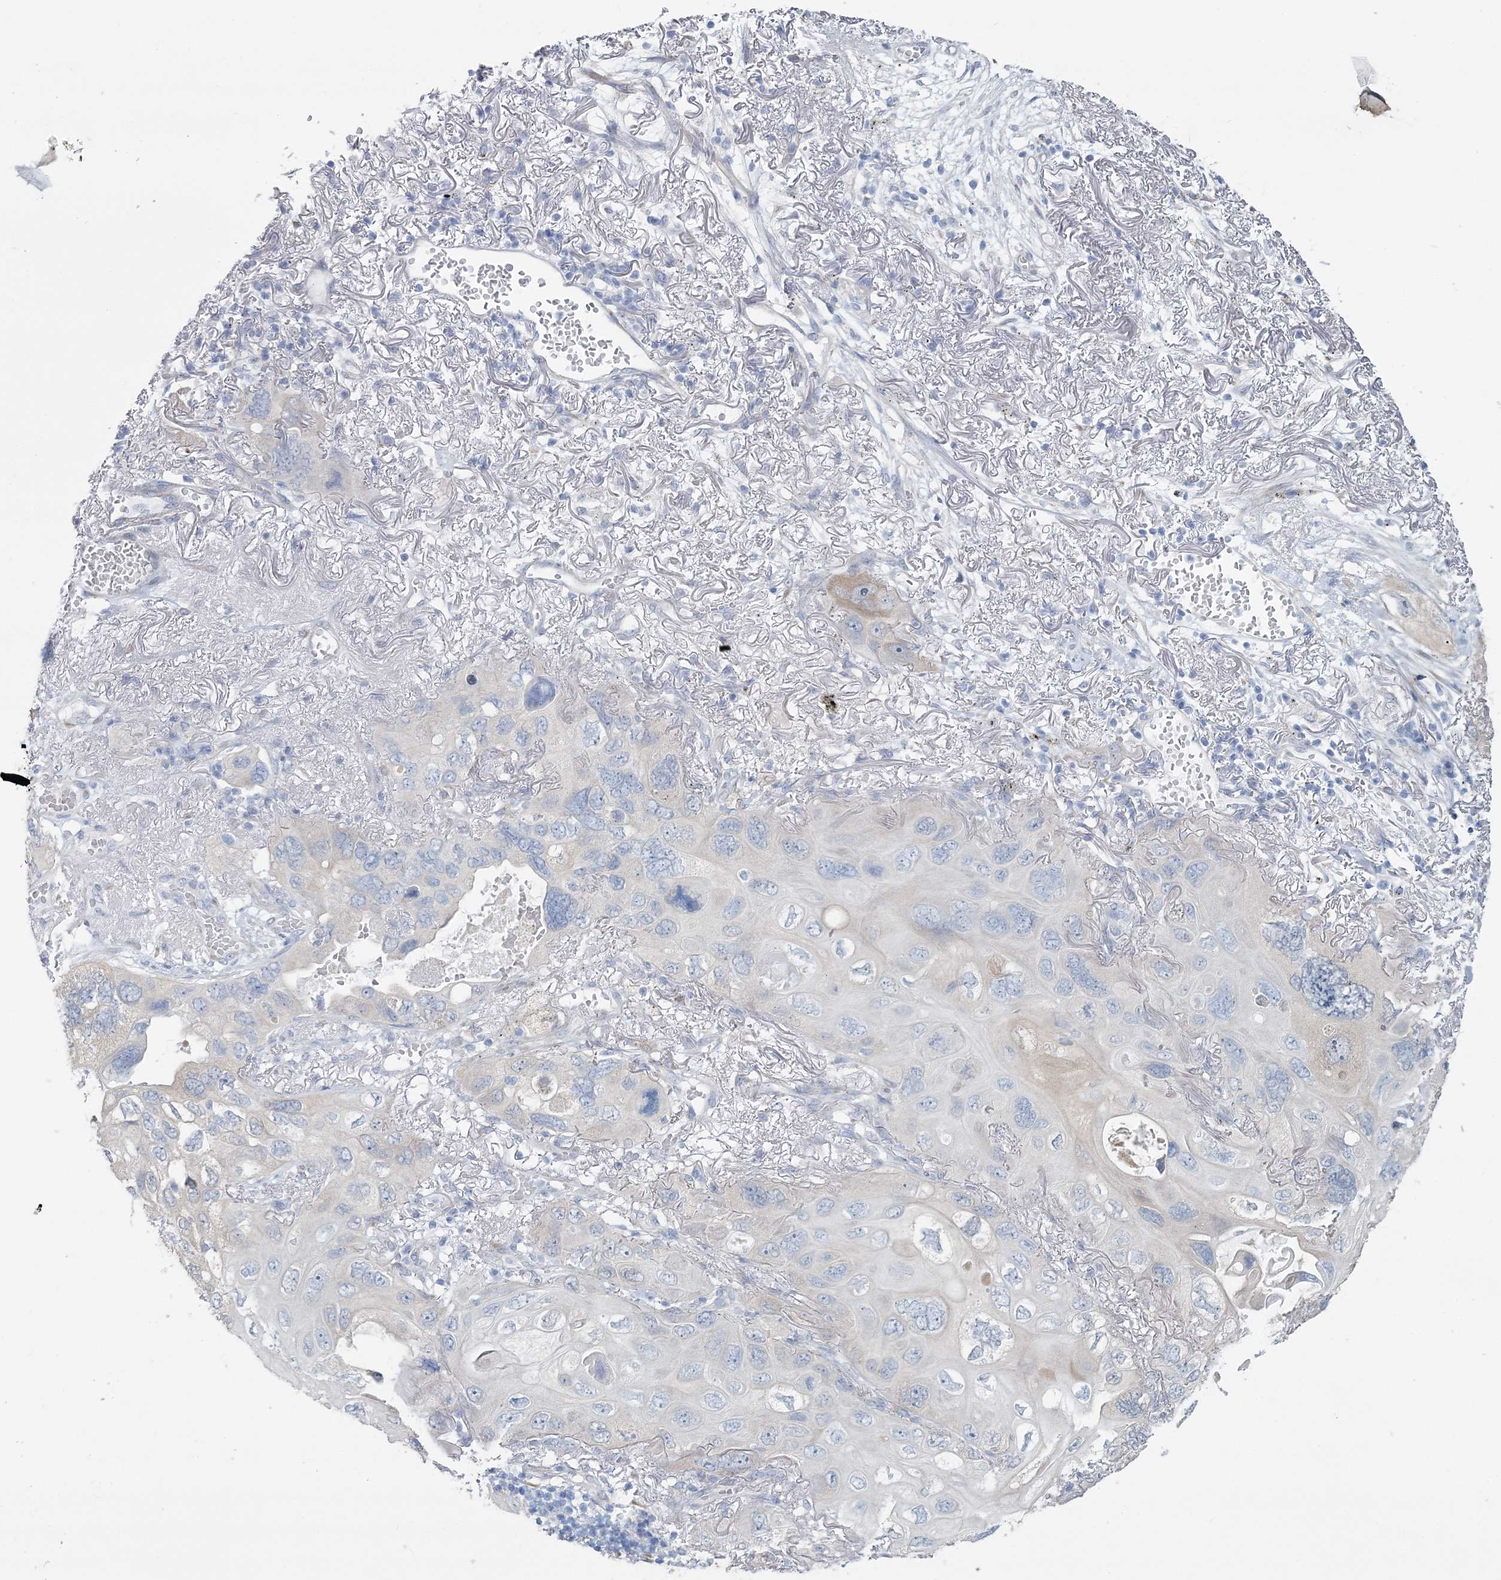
{"staining": {"intensity": "negative", "quantity": "none", "location": "none"}, "tissue": "lung cancer", "cell_type": "Tumor cells", "image_type": "cancer", "snomed": [{"axis": "morphology", "description": "Squamous cell carcinoma, NOS"}, {"axis": "topography", "description": "Lung"}], "caption": "High power microscopy micrograph of an immunohistochemistry micrograph of squamous cell carcinoma (lung), revealing no significant staining in tumor cells.", "gene": "CMBL", "patient": {"sex": "female", "age": 73}}